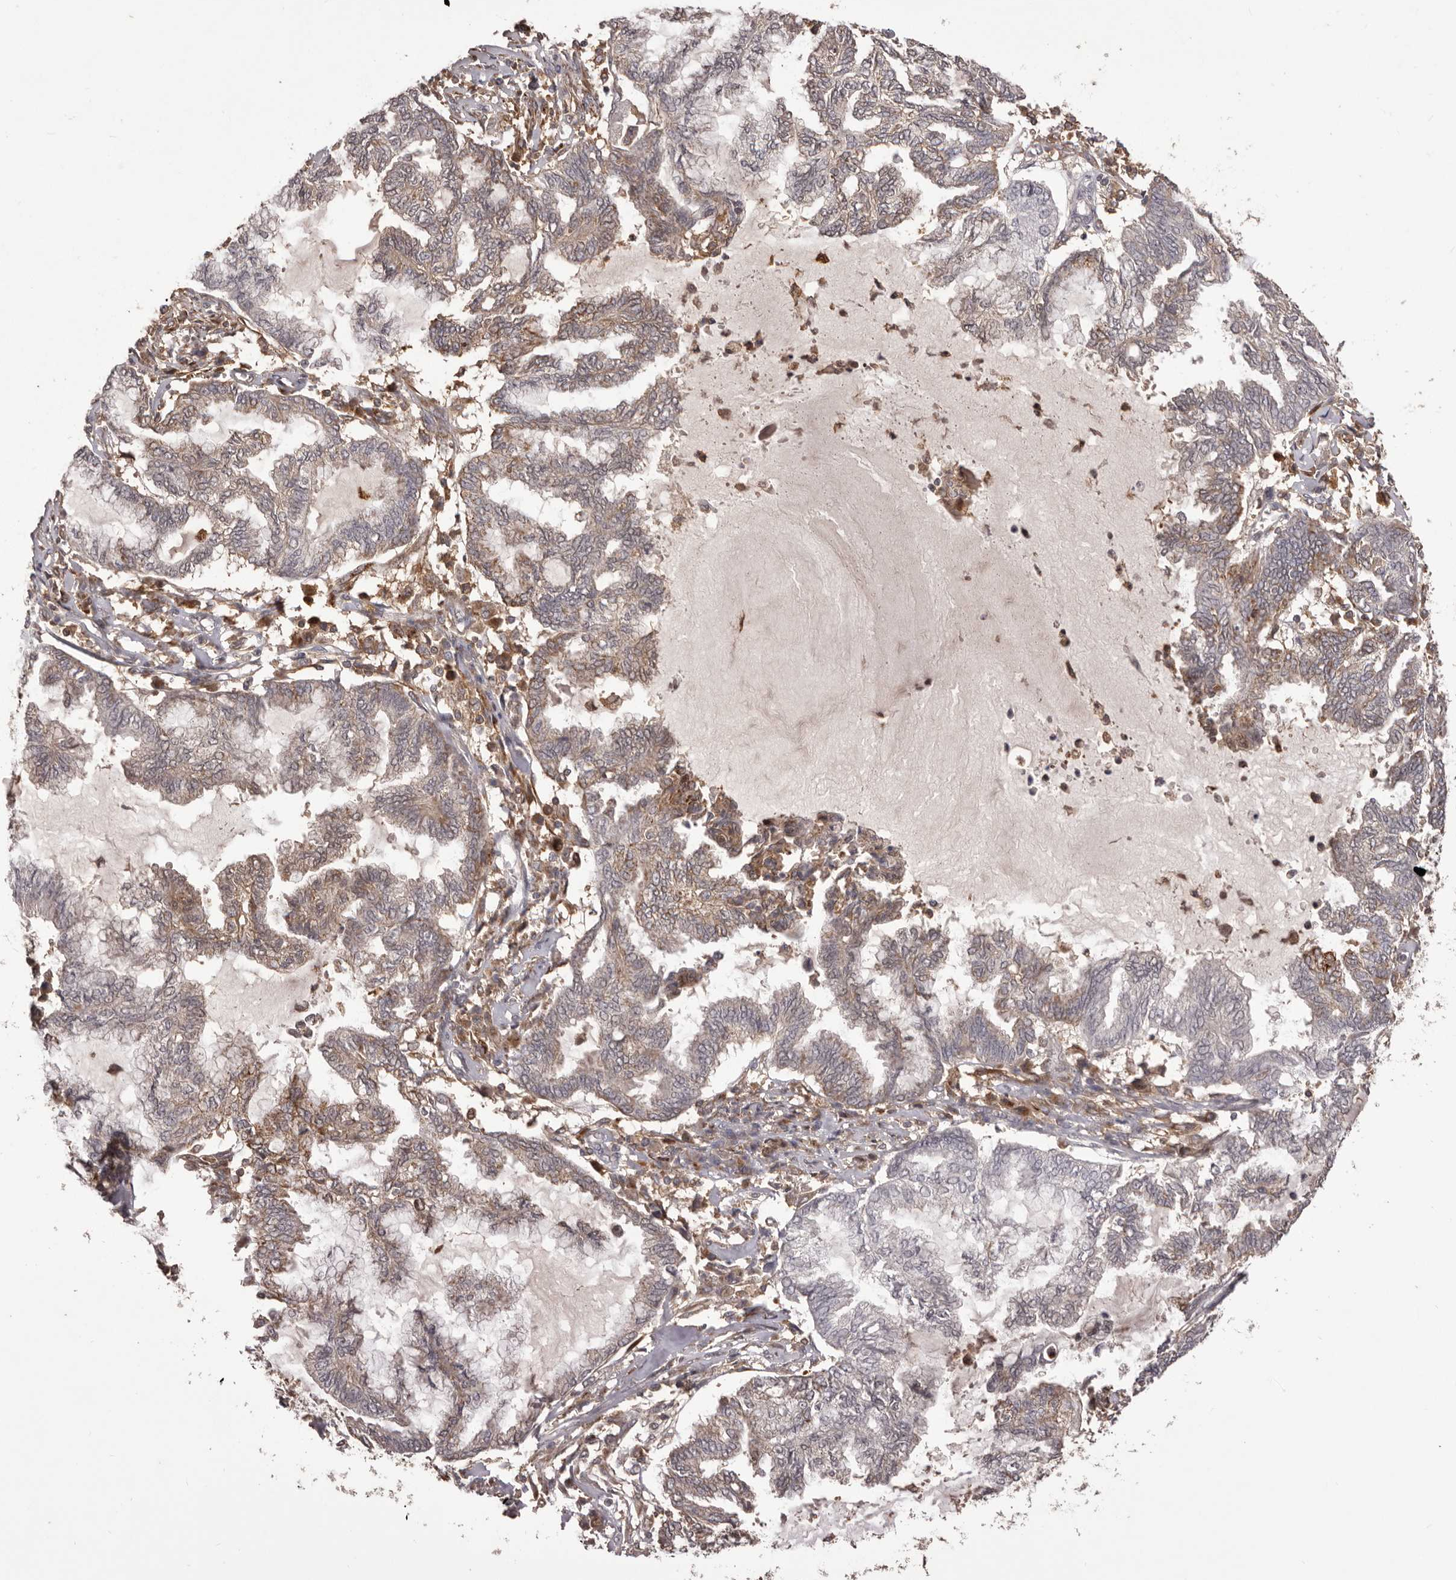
{"staining": {"intensity": "weak", "quantity": "25%-75%", "location": "cytoplasmic/membranous"}, "tissue": "endometrial cancer", "cell_type": "Tumor cells", "image_type": "cancer", "snomed": [{"axis": "morphology", "description": "Adenocarcinoma, NOS"}, {"axis": "topography", "description": "Endometrium"}], "caption": "The immunohistochemical stain labels weak cytoplasmic/membranous staining in tumor cells of adenocarcinoma (endometrial) tissue.", "gene": "GLIPR2", "patient": {"sex": "female", "age": 86}}